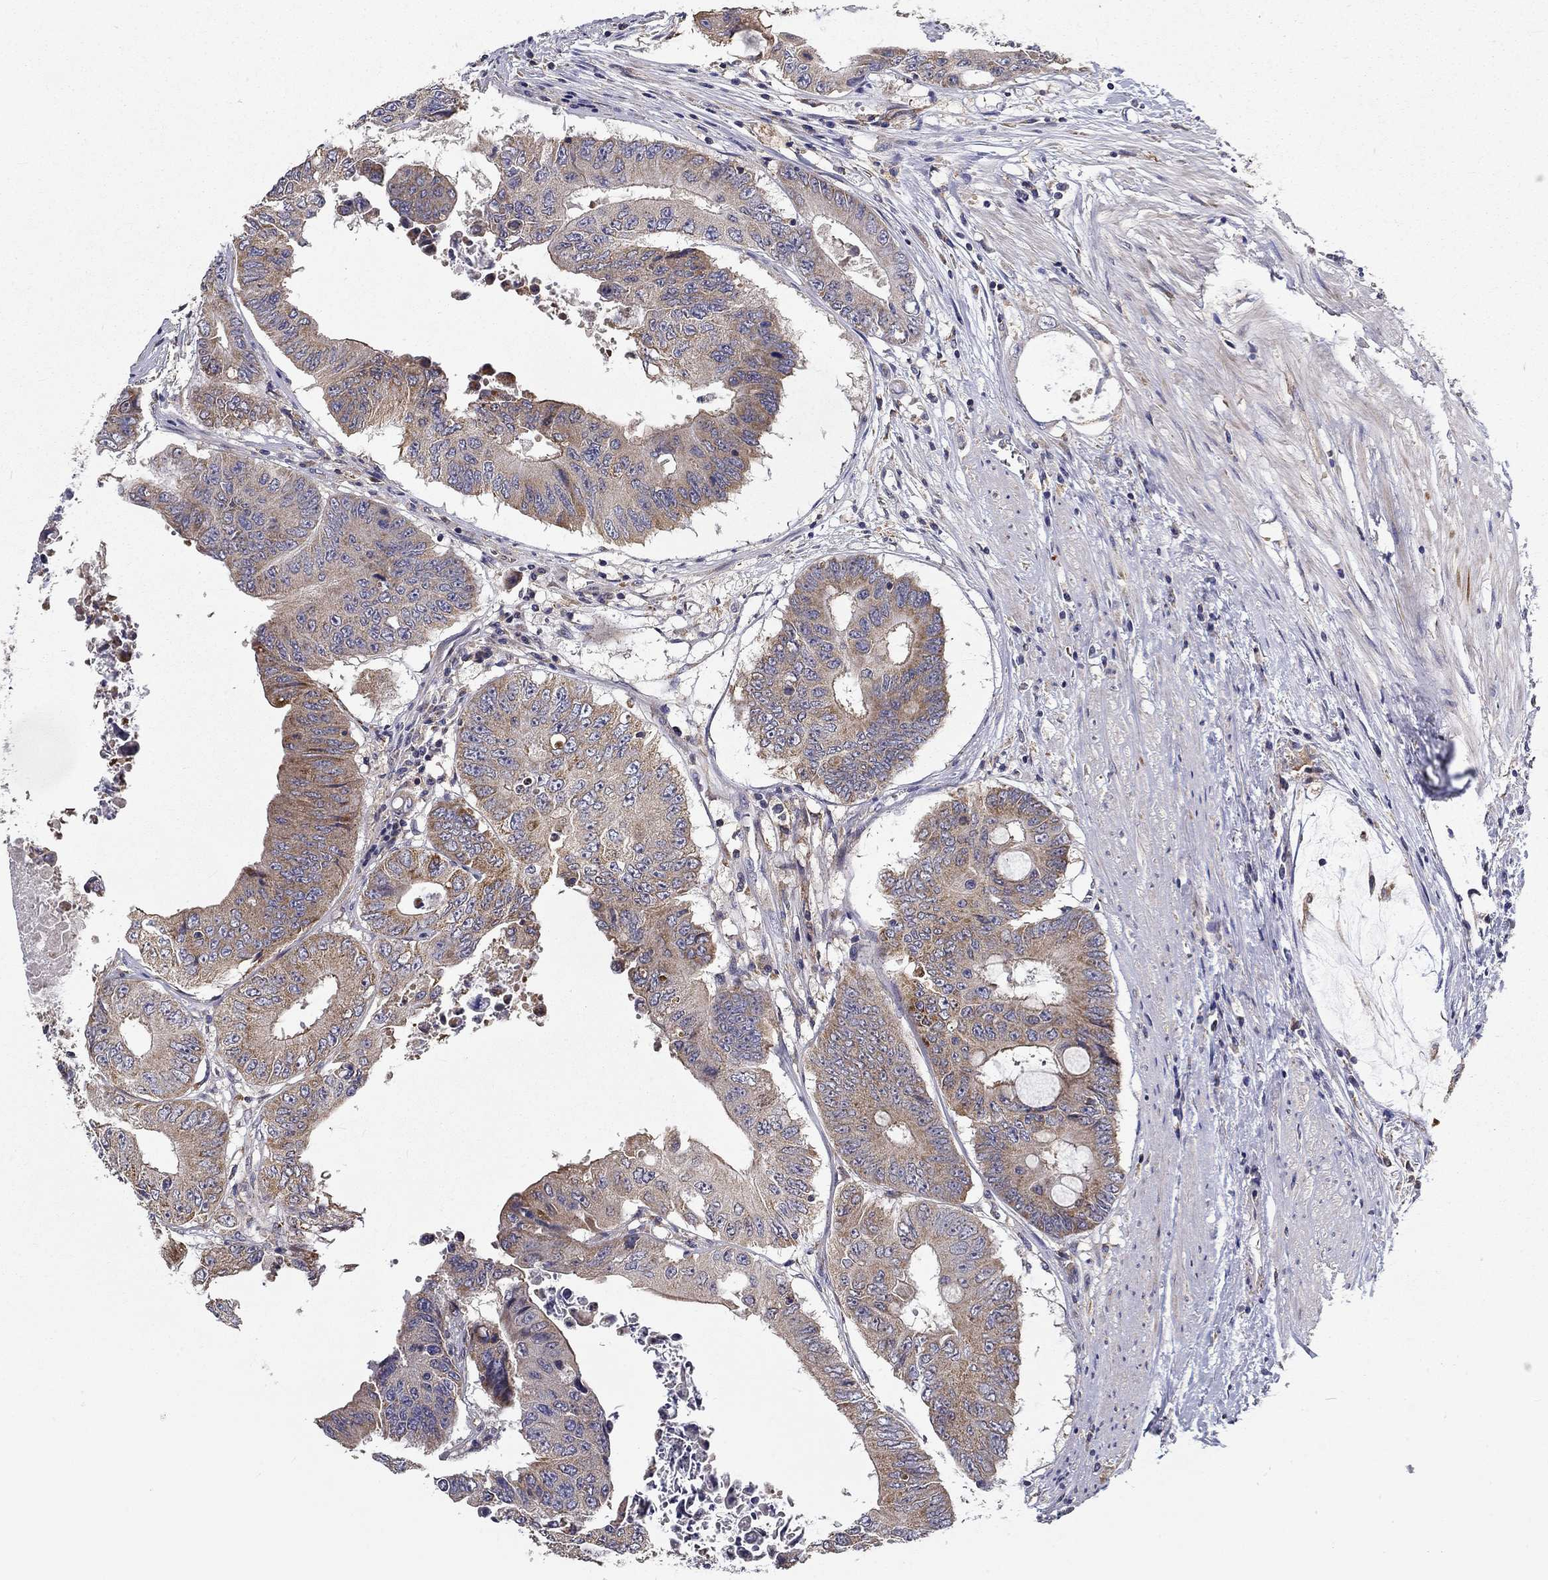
{"staining": {"intensity": "moderate", "quantity": "<25%", "location": "cytoplasmic/membranous"}, "tissue": "colorectal cancer", "cell_type": "Tumor cells", "image_type": "cancer", "snomed": [{"axis": "morphology", "description": "Adenocarcinoma, NOS"}, {"axis": "topography", "description": "Rectum"}], "caption": "The histopathology image demonstrates immunohistochemical staining of colorectal cancer (adenocarcinoma). There is moderate cytoplasmic/membranous positivity is seen in approximately <25% of tumor cells. (DAB = brown stain, brightfield microscopy at high magnification).", "gene": "ALDH4A1", "patient": {"sex": "male", "age": 59}}